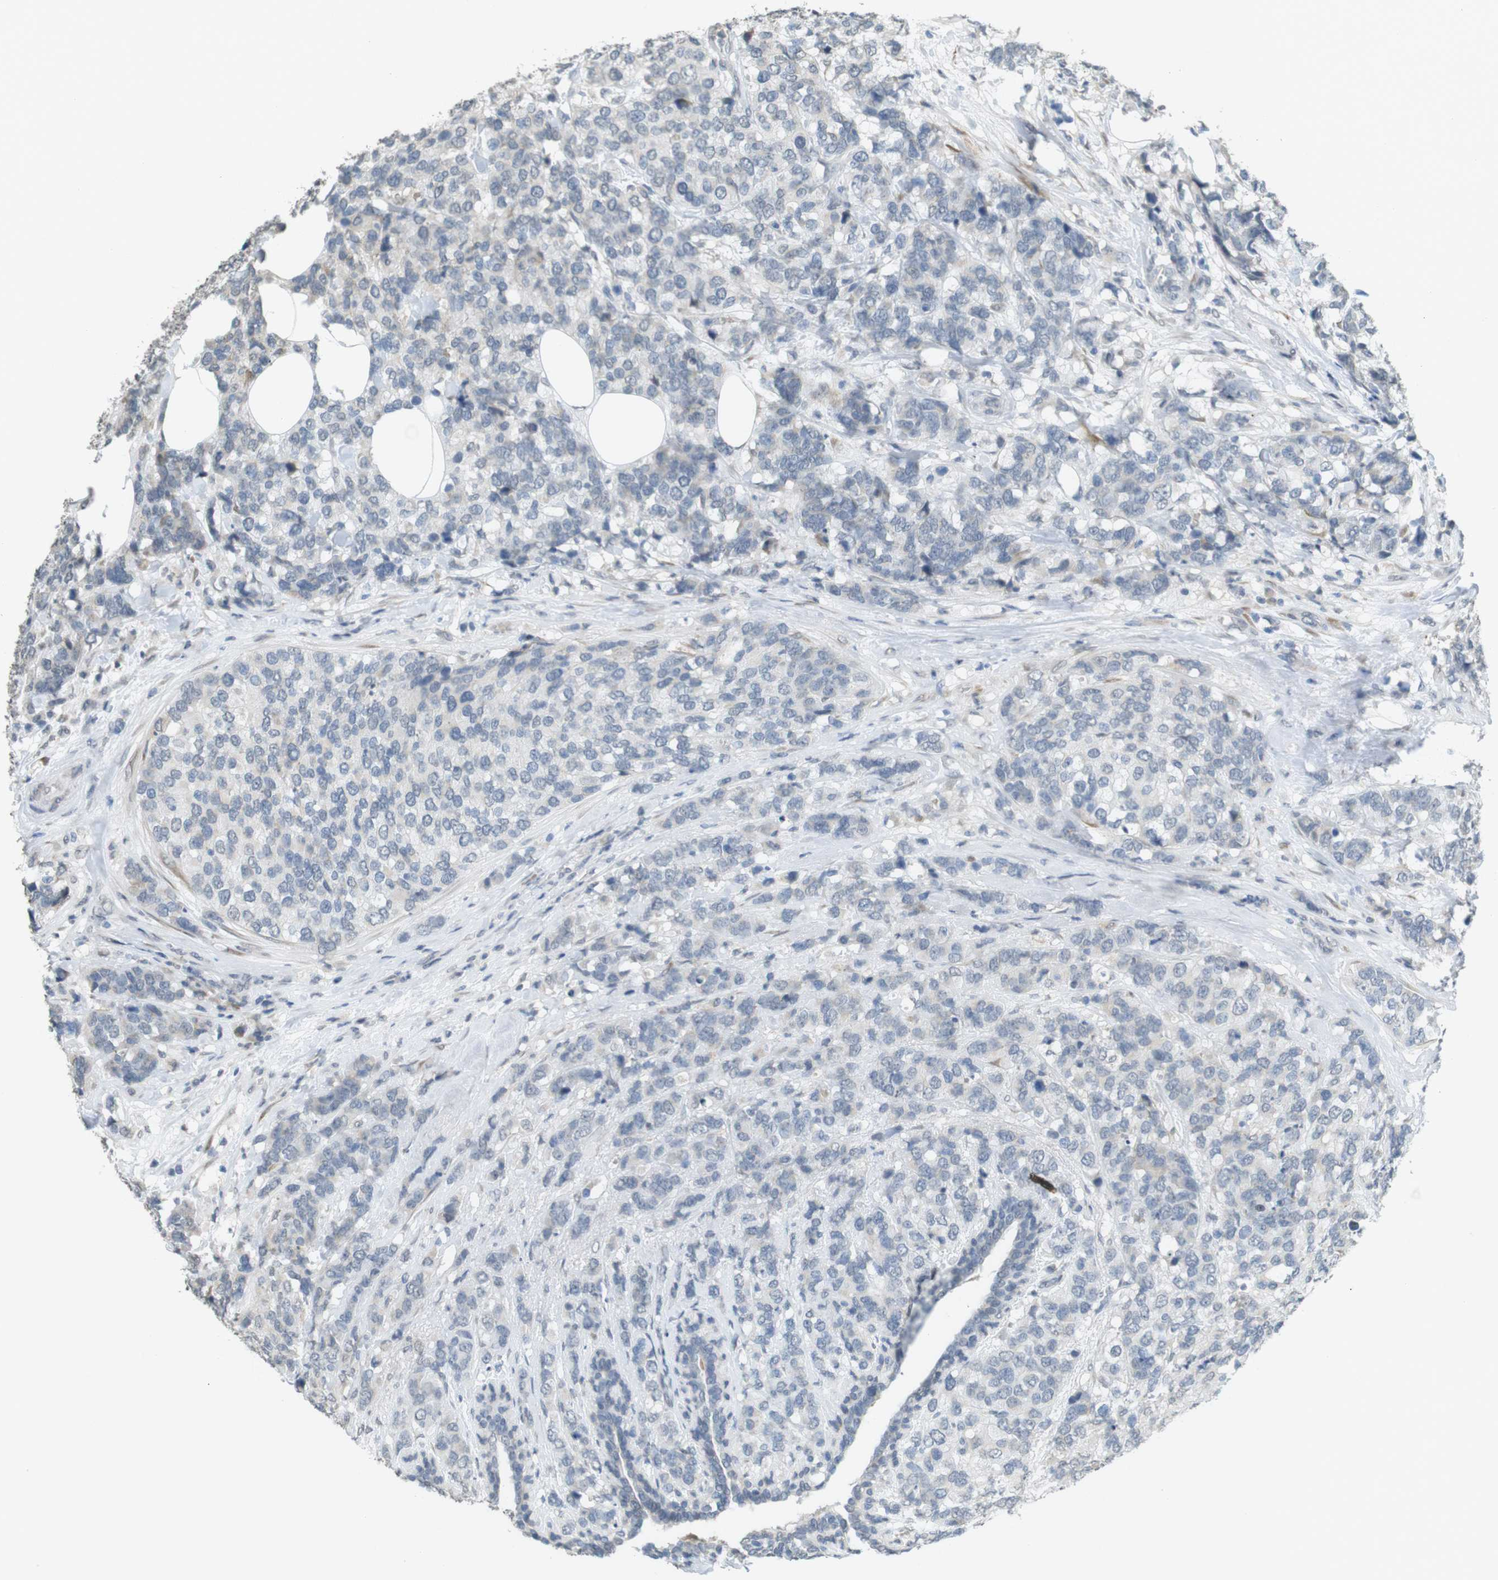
{"staining": {"intensity": "negative", "quantity": "none", "location": "none"}, "tissue": "breast cancer", "cell_type": "Tumor cells", "image_type": "cancer", "snomed": [{"axis": "morphology", "description": "Lobular carcinoma"}, {"axis": "topography", "description": "Breast"}], "caption": "Immunohistochemical staining of breast lobular carcinoma displays no significant expression in tumor cells. (Brightfield microscopy of DAB (3,3'-diaminobenzidine) IHC at high magnification).", "gene": "FZD10", "patient": {"sex": "female", "age": 59}}